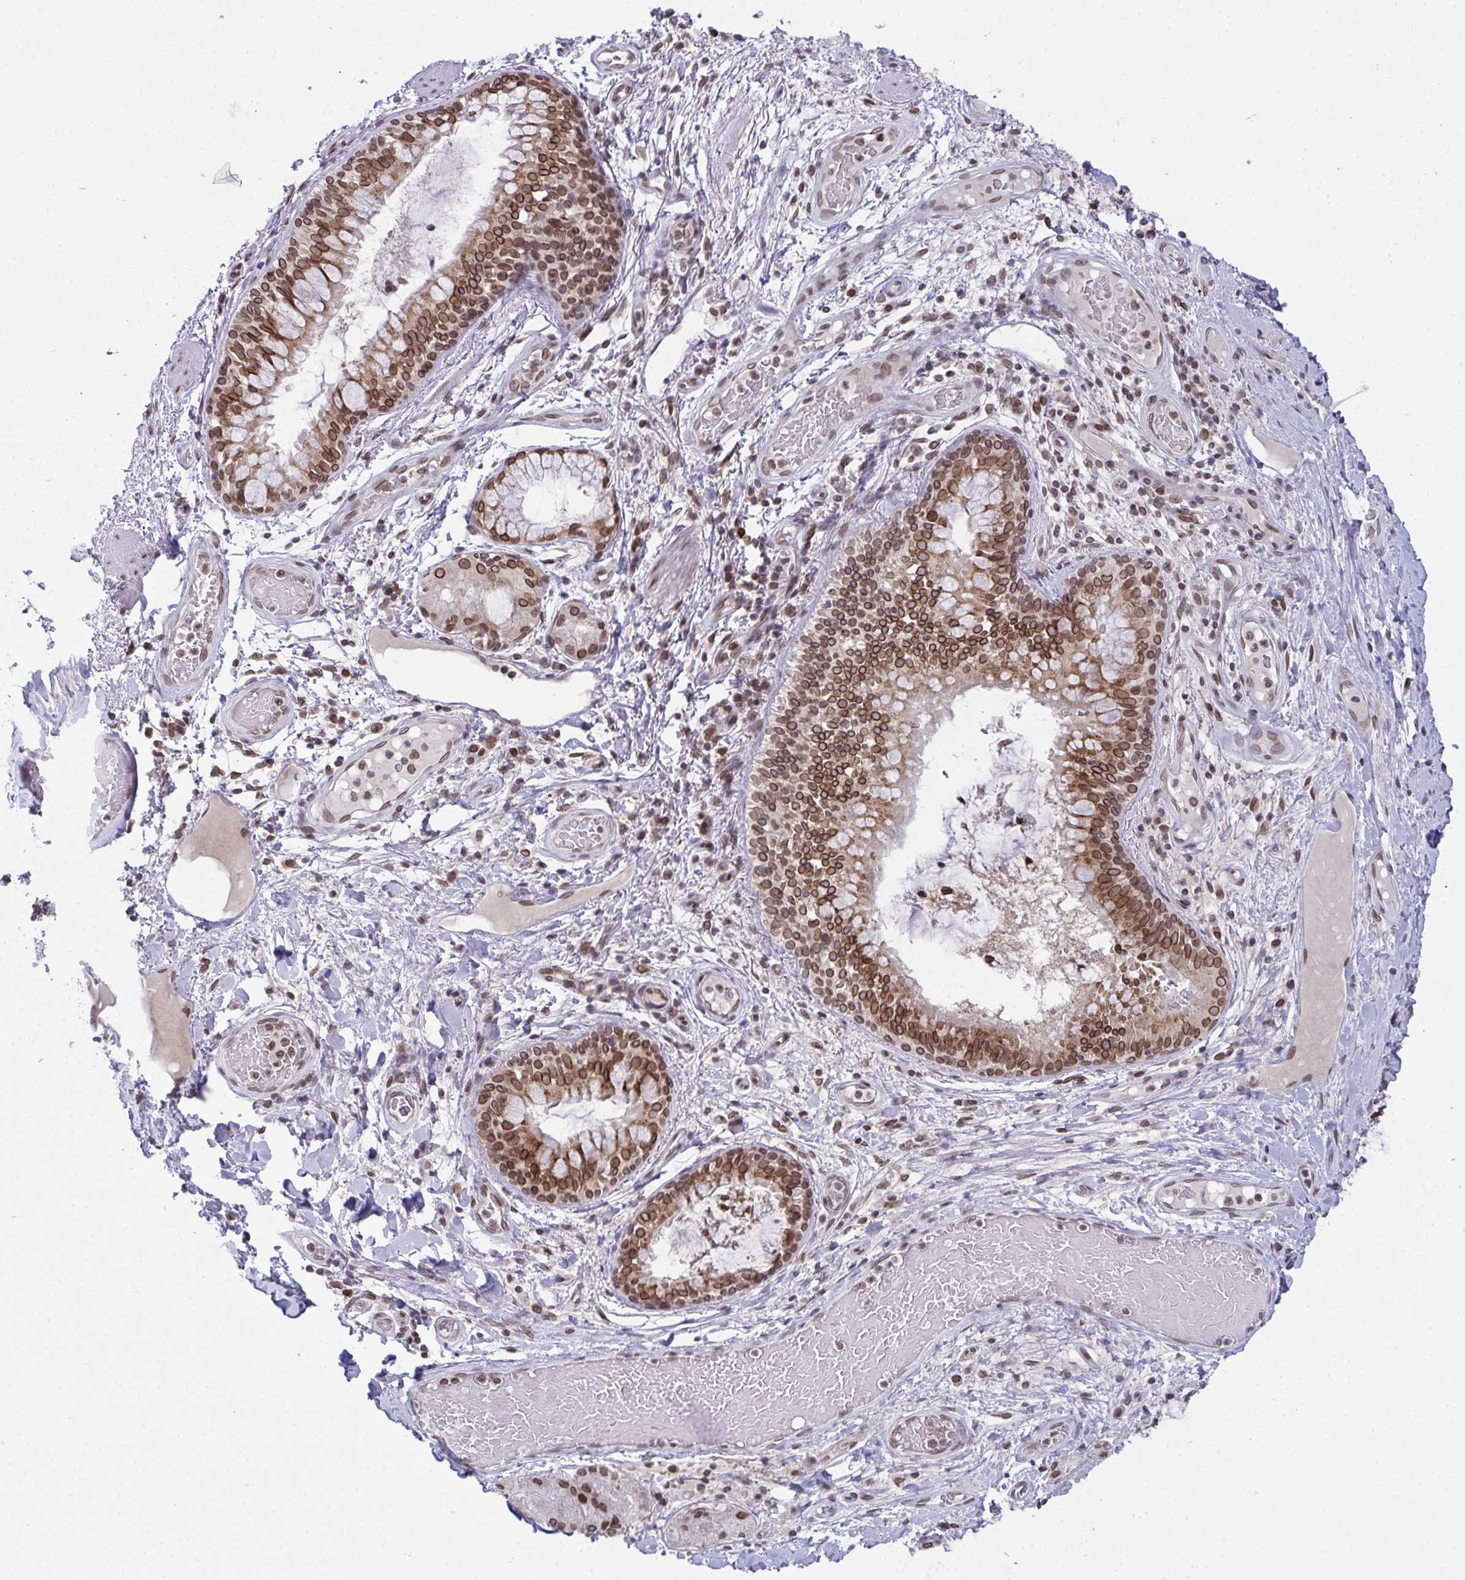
{"staining": {"intensity": "weak", "quantity": "25%-75%", "location": "cytoplasmic/membranous,nuclear"}, "tissue": "adipose tissue", "cell_type": "Adipocytes", "image_type": "normal", "snomed": [{"axis": "morphology", "description": "Normal tissue, NOS"}, {"axis": "topography", "description": "Cartilage tissue"}, {"axis": "topography", "description": "Bronchus"}], "caption": "There is low levels of weak cytoplasmic/membranous,nuclear positivity in adipocytes of unremarkable adipose tissue, as demonstrated by immunohistochemical staining (brown color).", "gene": "RANBP2", "patient": {"sex": "male", "age": 64}}